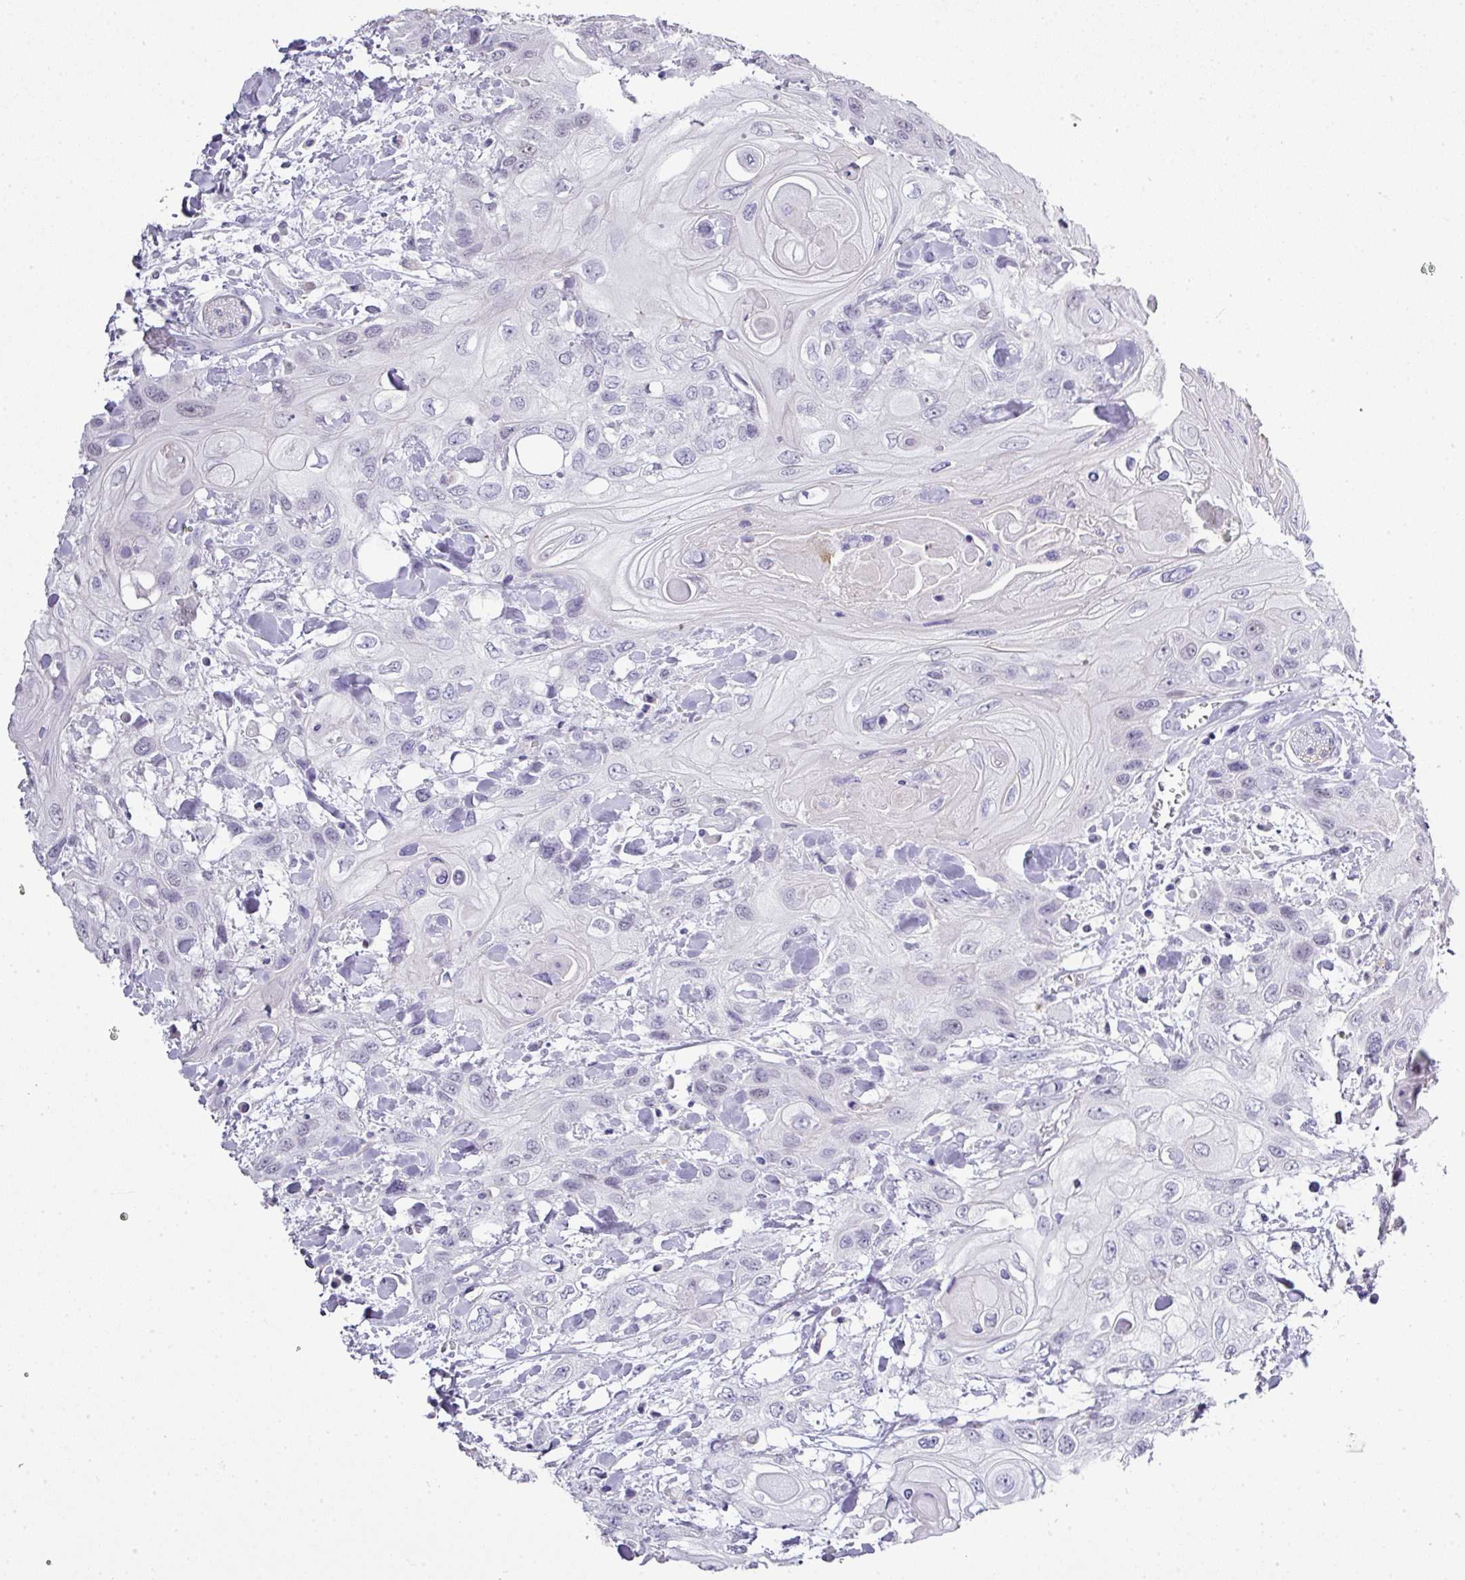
{"staining": {"intensity": "negative", "quantity": "none", "location": "none"}, "tissue": "head and neck cancer", "cell_type": "Tumor cells", "image_type": "cancer", "snomed": [{"axis": "morphology", "description": "Squamous cell carcinoma, NOS"}, {"axis": "topography", "description": "Head-Neck"}], "caption": "The photomicrograph shows no significant staining in tumor cells of head and neck squamous cell carcinoma.", "gene": "BCL11A", "patient": {"sex": "female", "age": 43}}